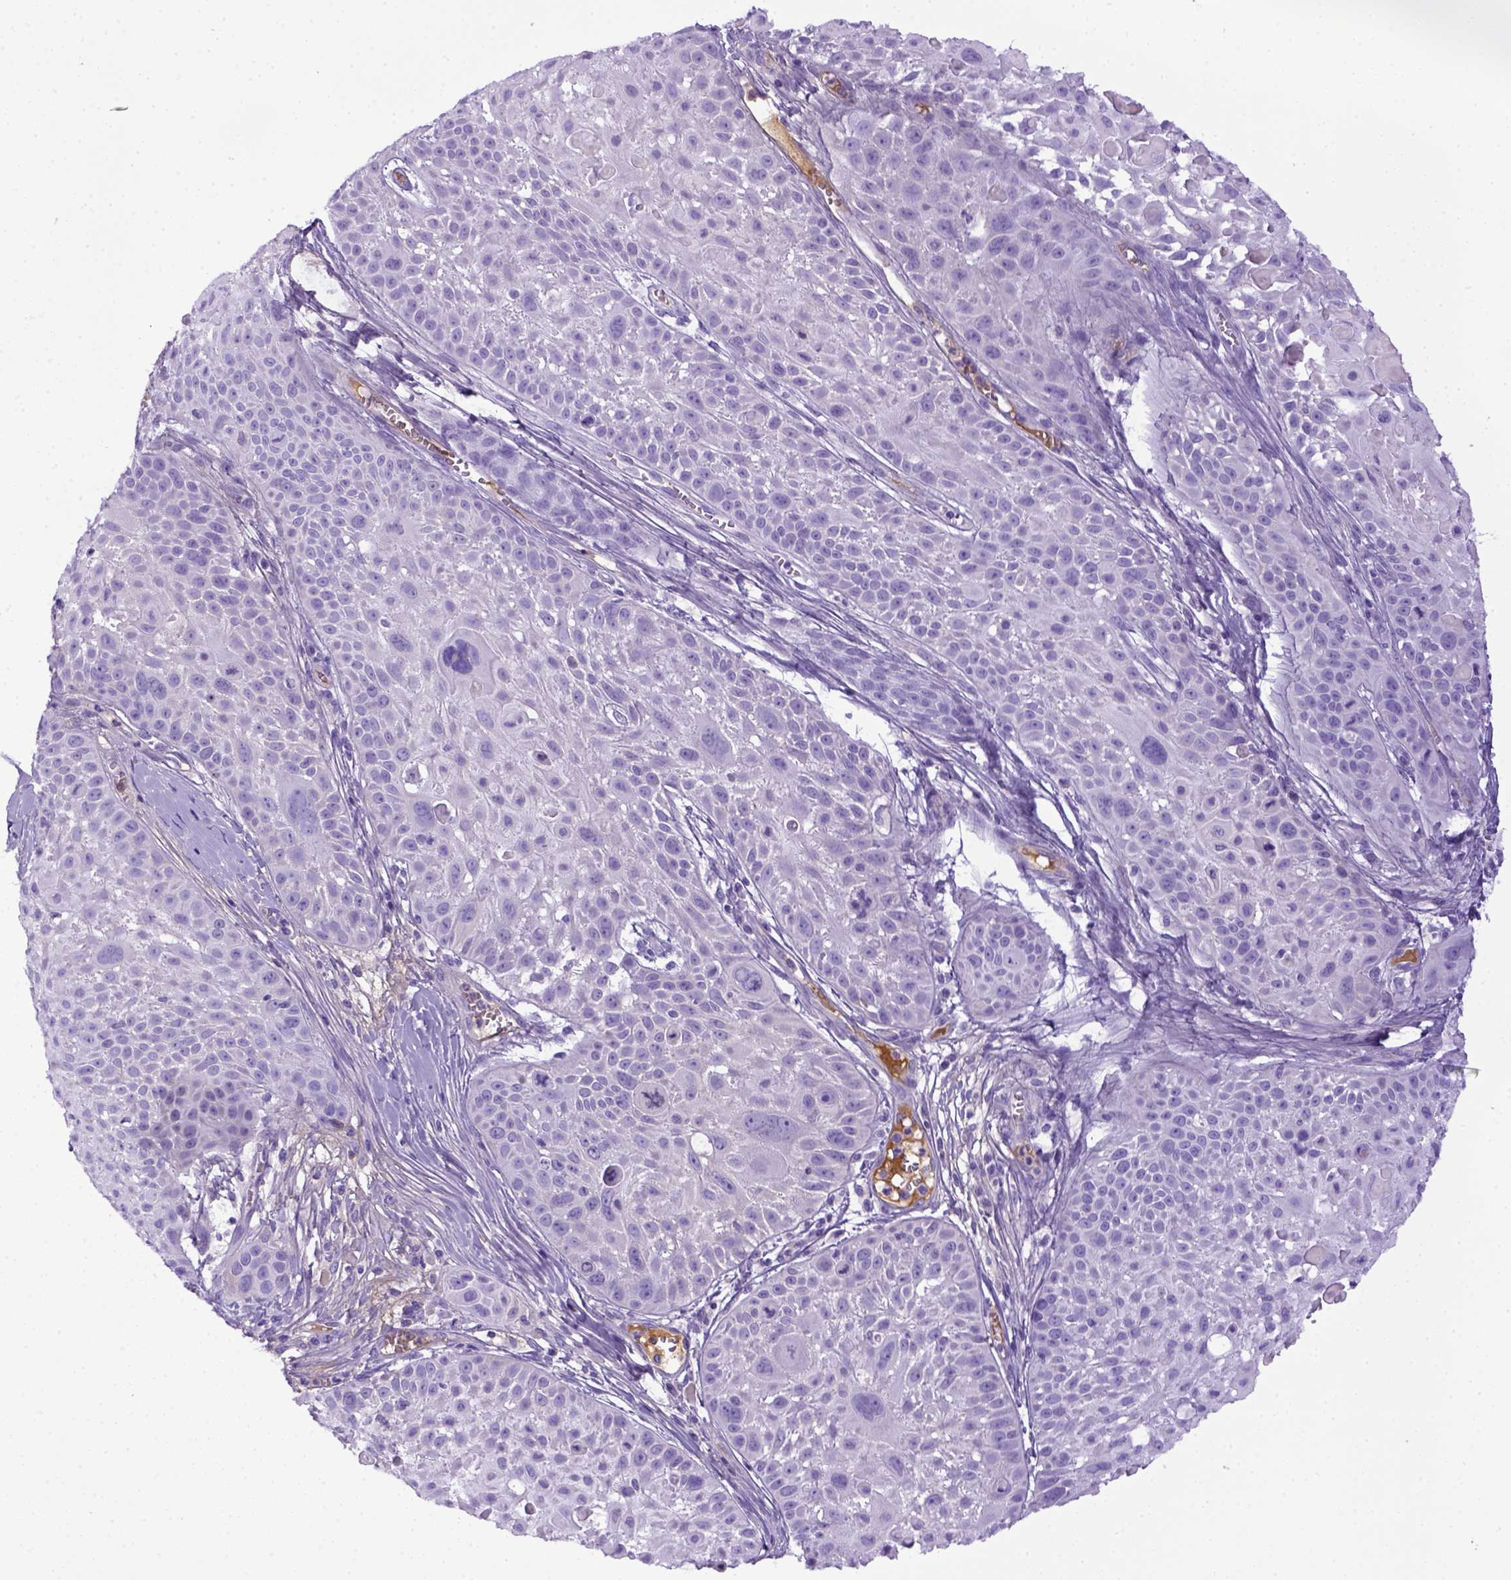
{"staining": {"intensity": "negative", "quantity": "none", "location": "none"}, "tissue": "skin cancer", "cell_type": "Tumor cells", "image_type": "cancer", "snomed": [{"axis": "morphology", "description": "Squamous cell carcinoma, NOS"}, {"axis": "topography", "description": "Skin"}, {"axis": "topography", "description": "Anal"}], "caption": "Tumor cells are negative for protein expression in human squamous cell carcinoma (skin).", "gene": "ITIH4", "patient": {"sex": "female", "age": 75}}